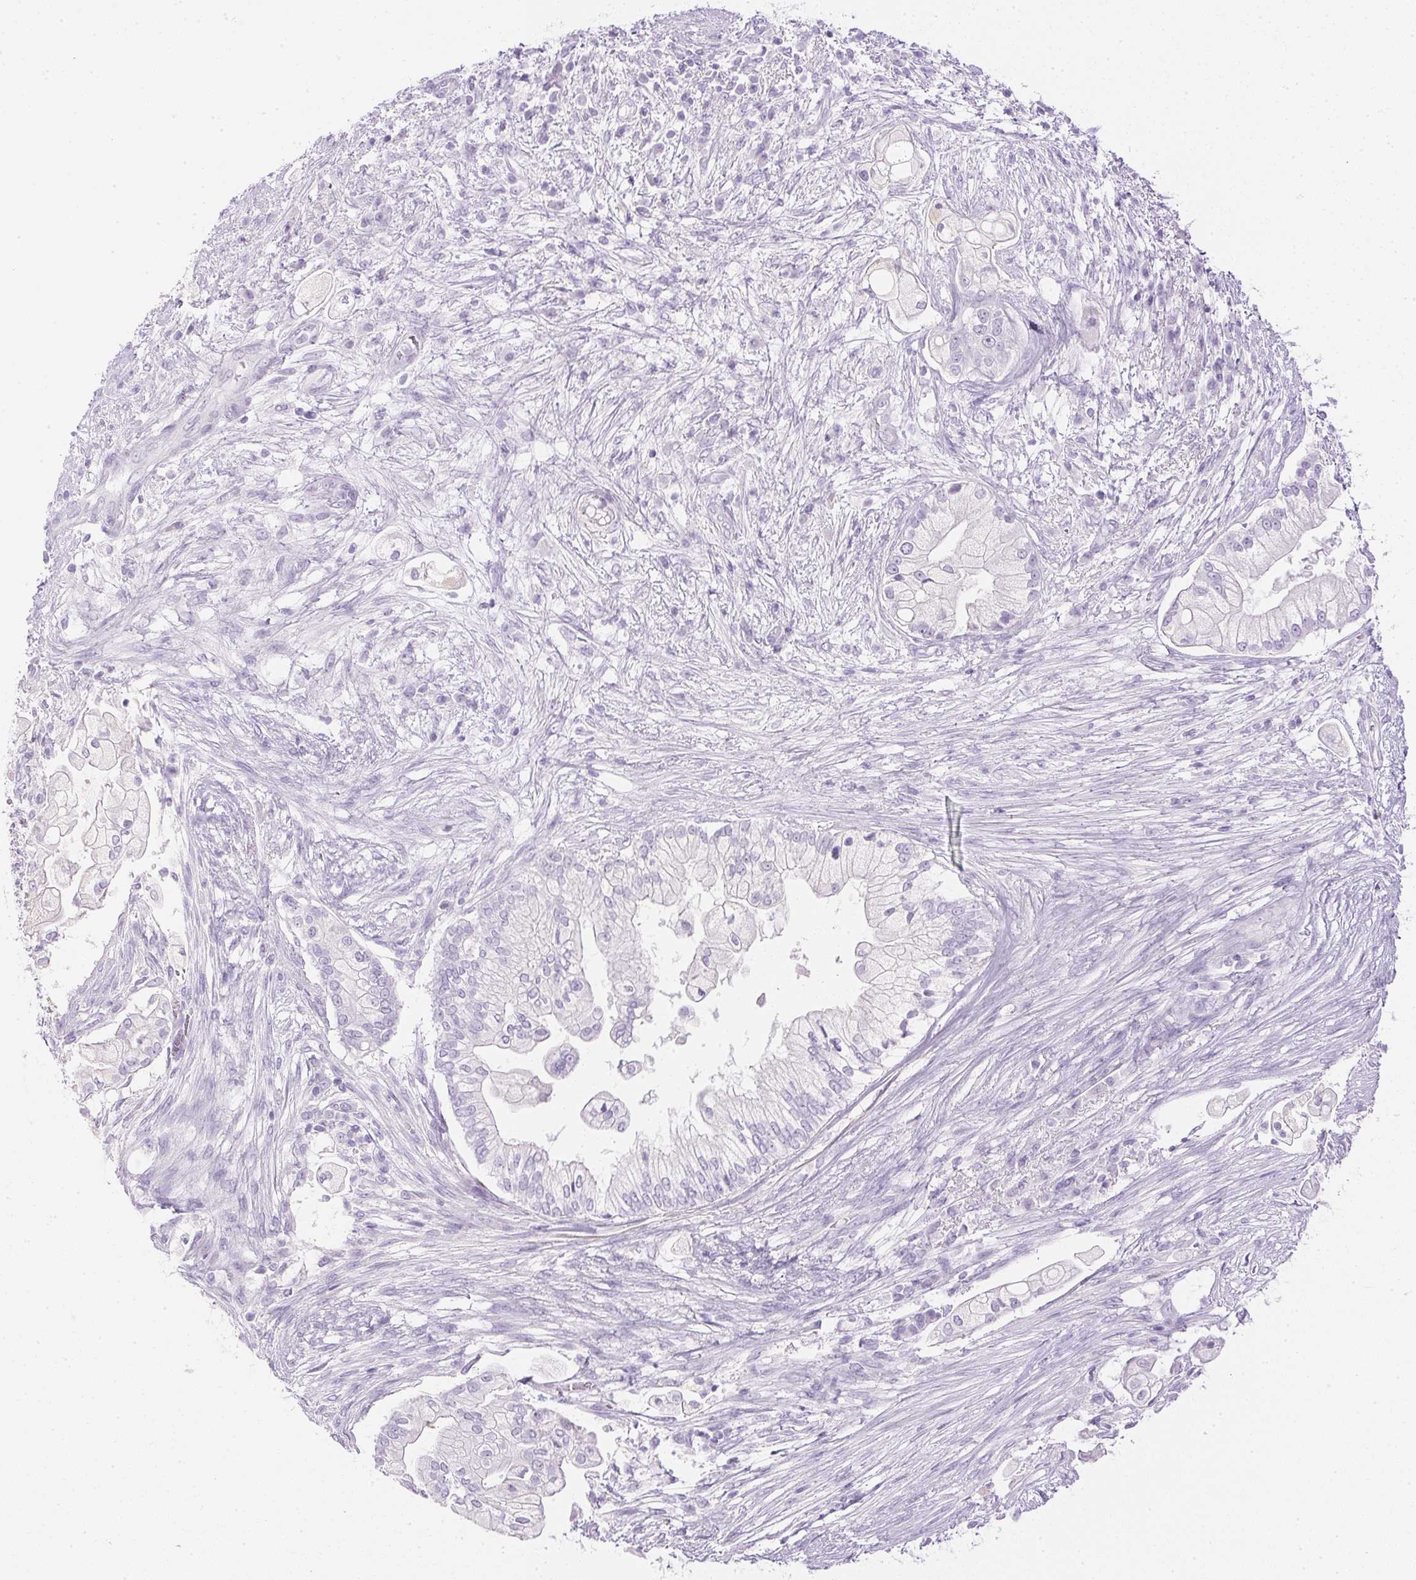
{"staining": {"intensity": "negative", "quantity": "none", "location": "none"}, "tissue": "pancreatic cancer", "cell_type": "Tumor cells", "image_type": "cancer", "snomed": [{"axis": "morphology", "description": "Adenocarcinoma, NOS"}, {"axis": "topography", "description": "Pancreas"}], "caption": "Photomicrograph shows no protein positivity in tumor cells of pancreatic cancer tissue.", "gene": "CTRL", "patient": {"sex": "female", "age": 69}}